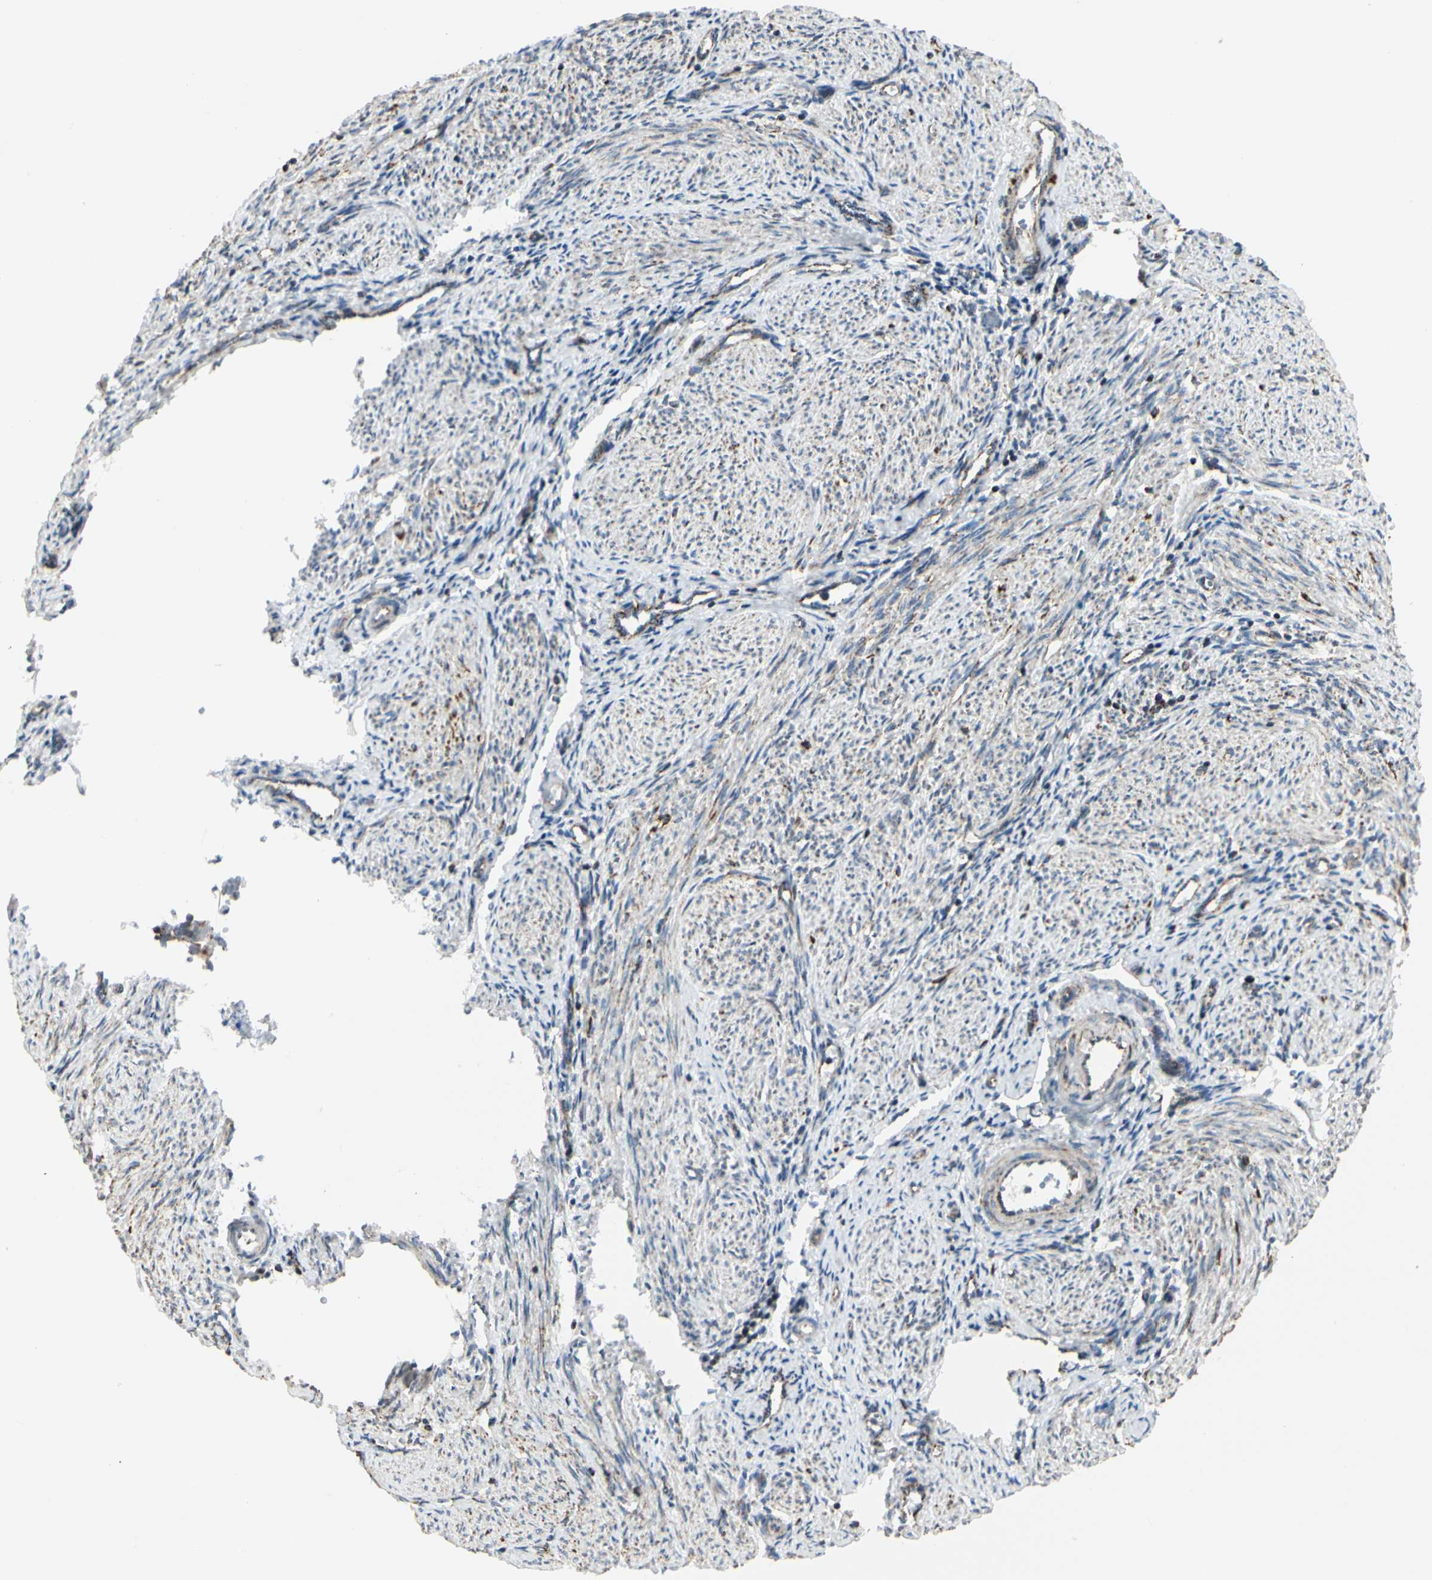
{"staining": {"intensity": "moderate", "quantity": "25%-75%", "location": "cytoplasmic/membranous"}, "tissue": "endometrium", "cell_type": "Cells in endometrial stroma", "image_type": "normal", "snomed": [{"axis": "morphology", "description": "Normal tissue, NOS"}, {"axis": "topography", "description": "Endometrium"}], "caption": "About 25%-75% of cells in endometrial stroma in normal endometrium show moderate cytoplasmic/membranous protein positivity as visualized by brown immunohistochemical staining.", "gene": "ANKS6", "patient": {"sex": "female", "age": 36}}